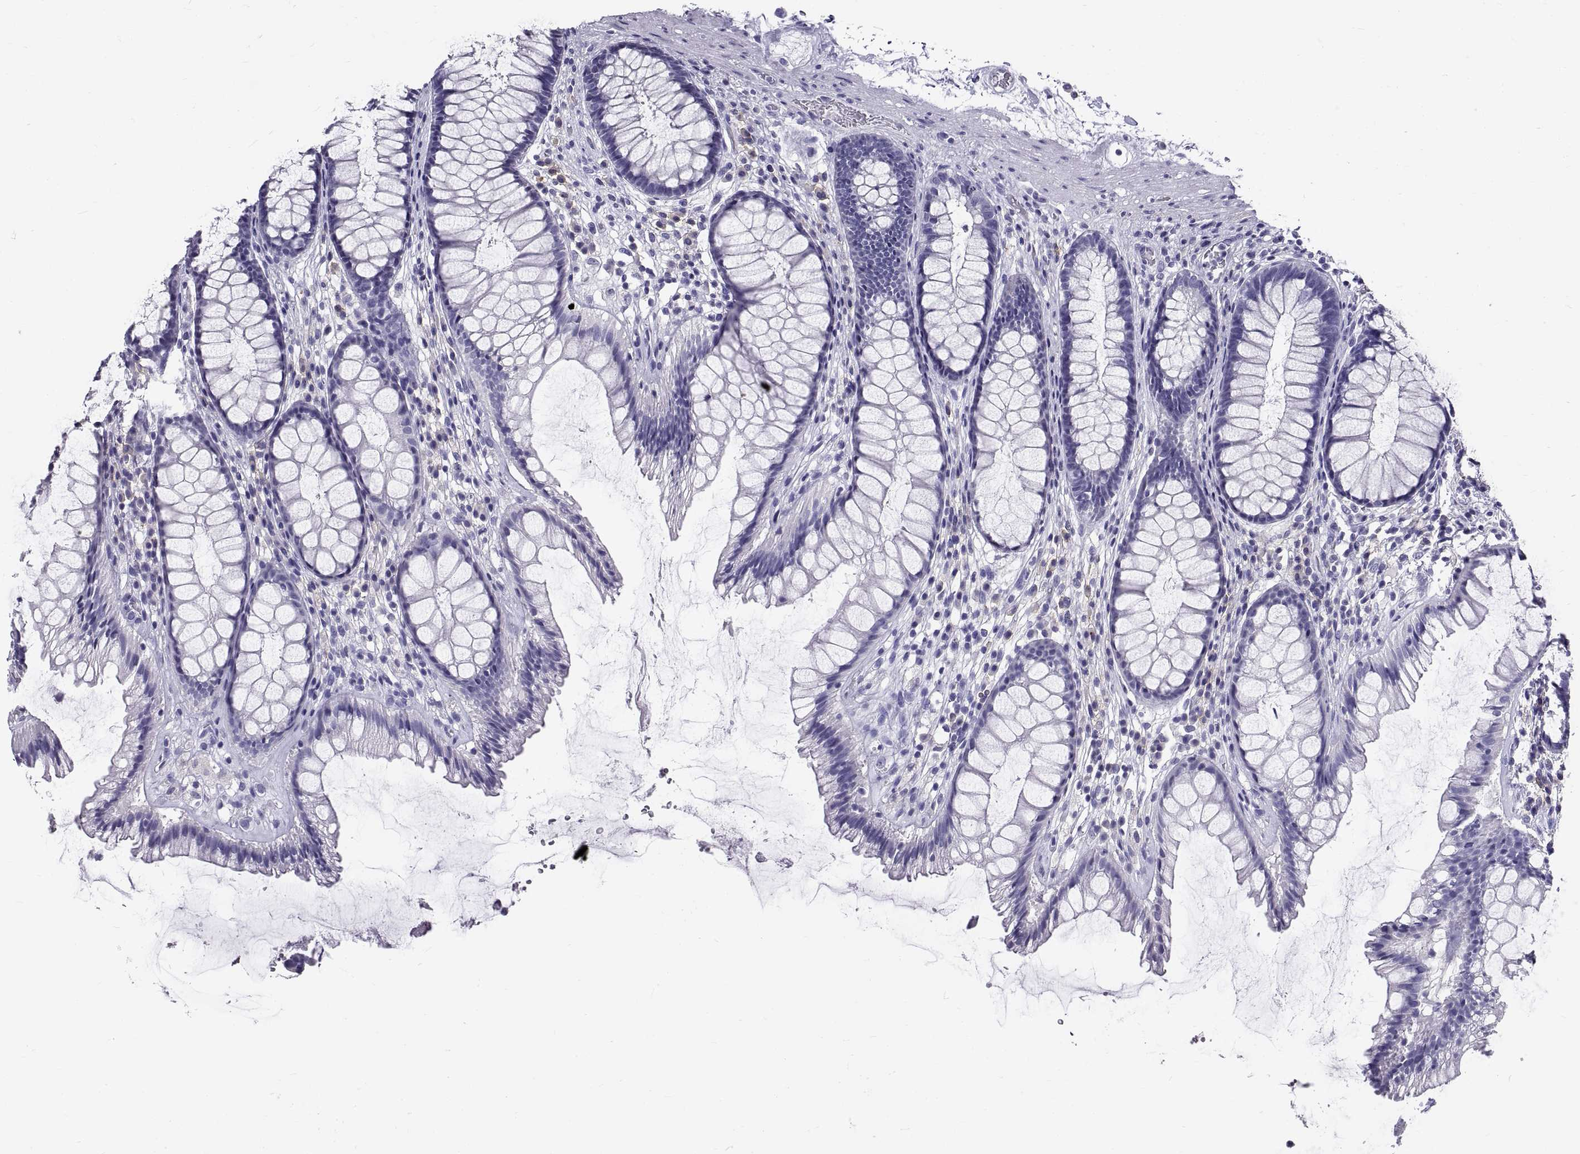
{"staining": {"intensity": "negative", "quantity": "none", "location": "none"}, "tissue": "rectum", "cell_type": "Glandular cells", "image_type": "normal", "snomed": [{"axis": "morphology", "description": "Normal tissue, NOS"}, {"axis": "topography", "description": "Rectum"}], "caption": "The image shows no significant expression in glandular cells of rectum.", "gene": "GNG12", "patient": {"sex": "male", "age": 72}}